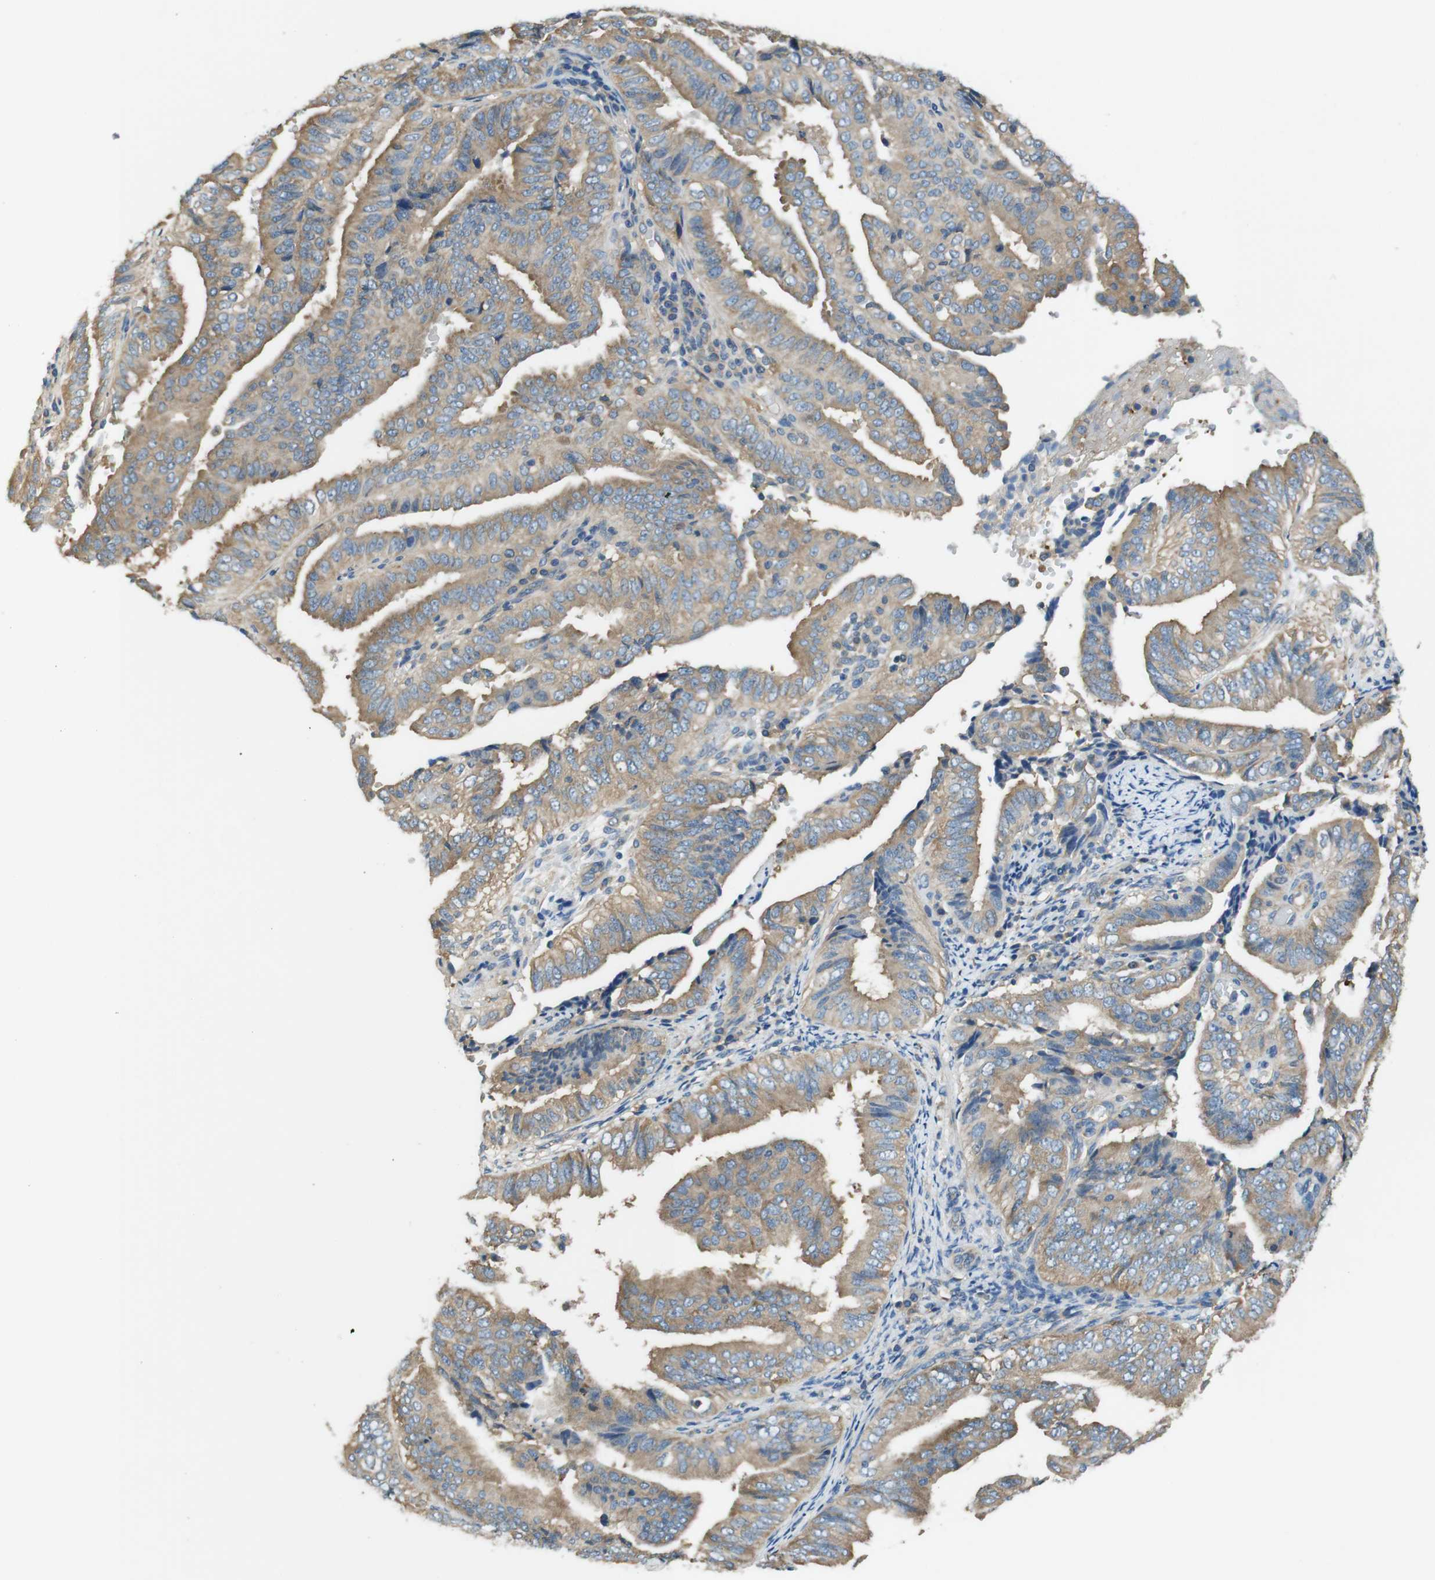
{"staining": {"intensity": "weak", "quantity": ">75%", "location": "cytoplasmic/membranous"}, "tissue": "endometrial cancer", "cell_type": "Tumor cells", "image_type": "cancer", "snomed": [{"axis": "morphology", "description": "Adenocarcinoma, NOS"}, {"axis": "topography", "description": "Endometrium"}], "caption": "Endometrial cancer (adenocarcinoma) stained with a protein marker shows weak staining in tumor cells.", "gene": "DCTN1", "patient": {"sex": "female", "age": 58}}